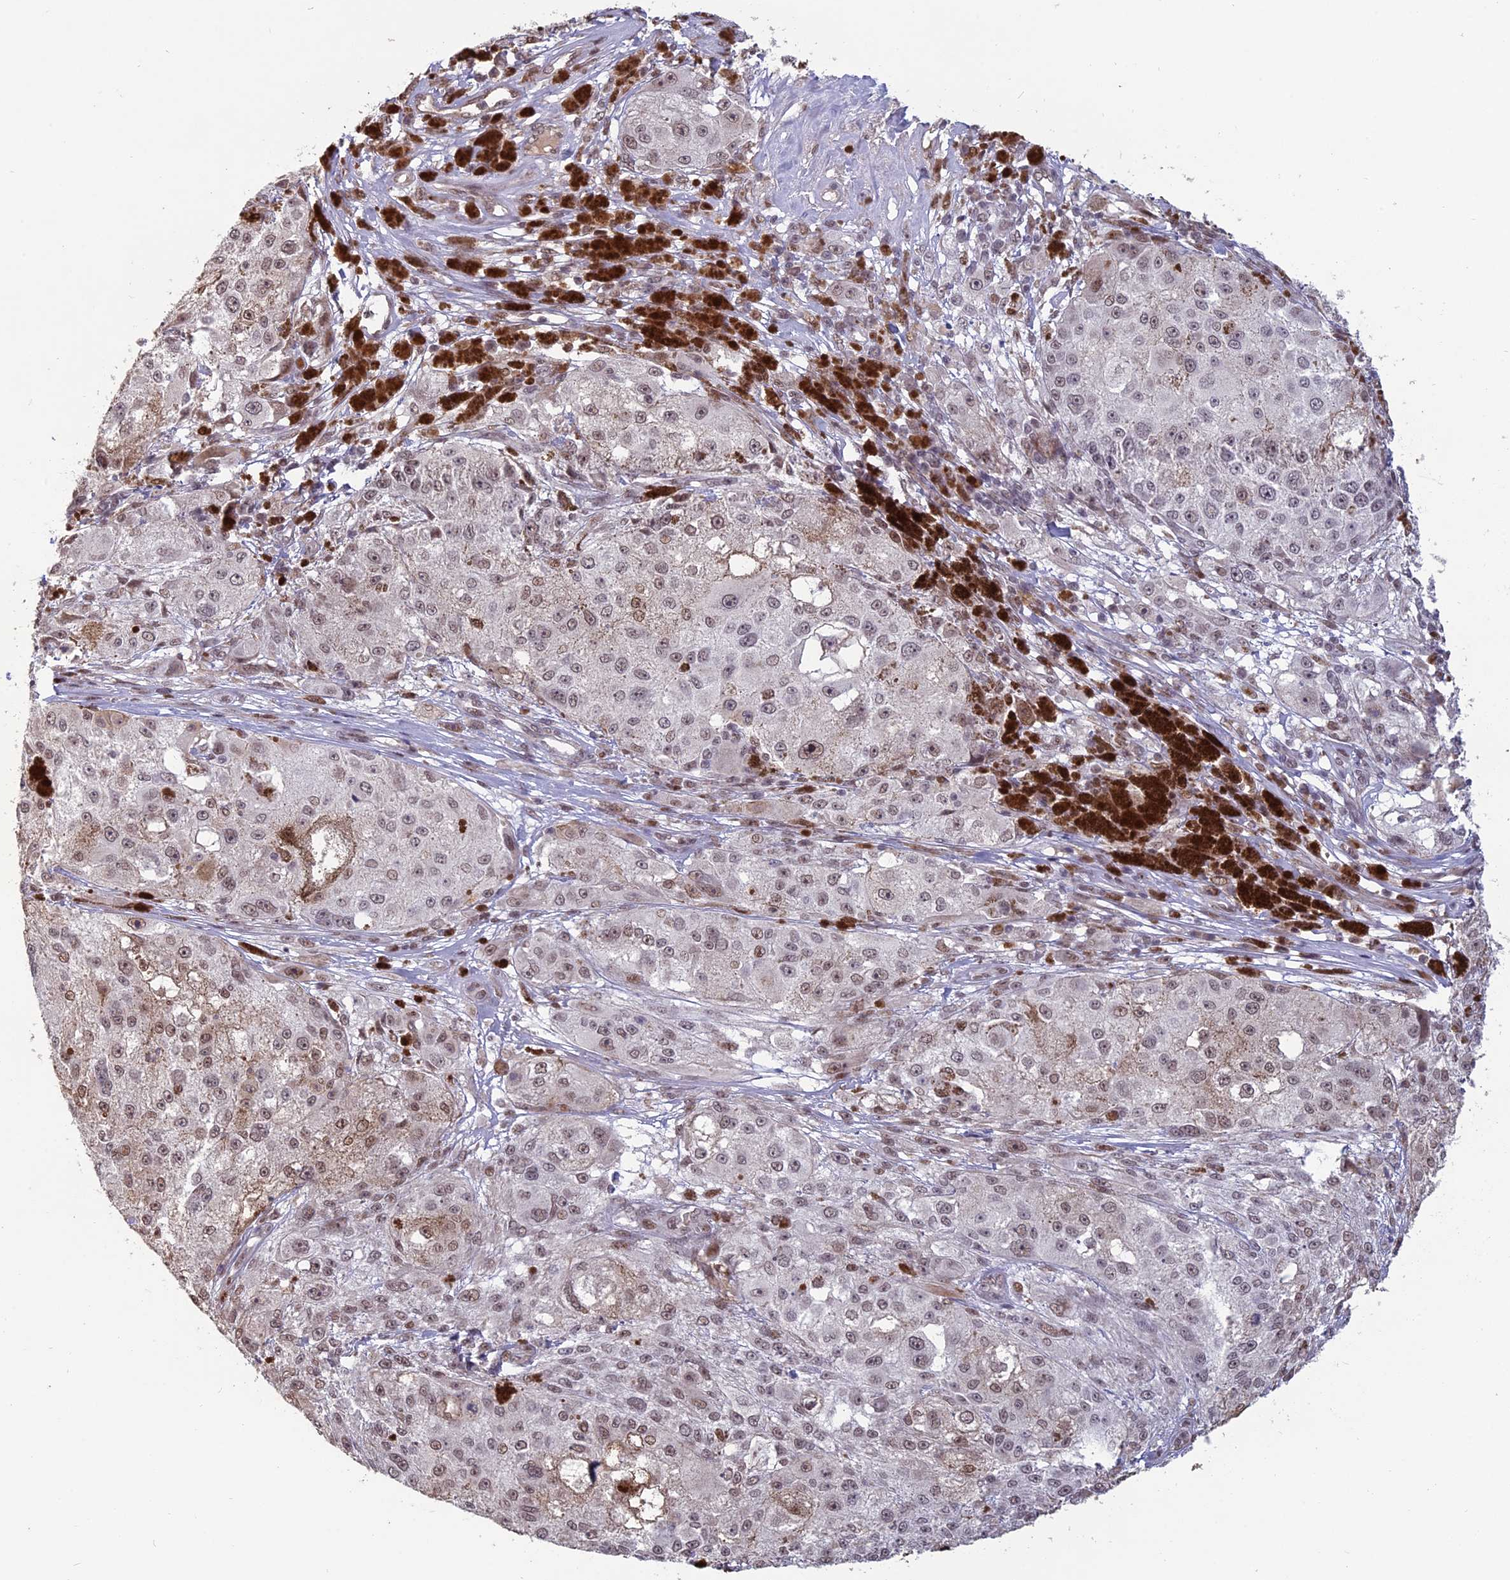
{"staining": {"intensity": "weak", "quantity": ">75%", "location": "nuclear"}, "tissue": "melanoma", "cell_type": "Tumor cells", "image_type": "cancer", "snomed": [{"axis": "morphology", "description": "Necrosis, NOS"}, {"axis": "morphology", "description": "Malignant melanoma, NOS"}, {"axis": "topography", "description": "Skin"}], "caption": "Protein staining shows weak nuclear expression in approximately >75% of tumor cells in melanoma. The staining was performed using DAB (3,3'-diaminobenzidine) to visualize the protein expression in brown, while the nuclei were stained in blue with hematoxylin (Magnification: 20x).", "gene": "MFAP1", "patient": {"sex": "female", "age": 87}}